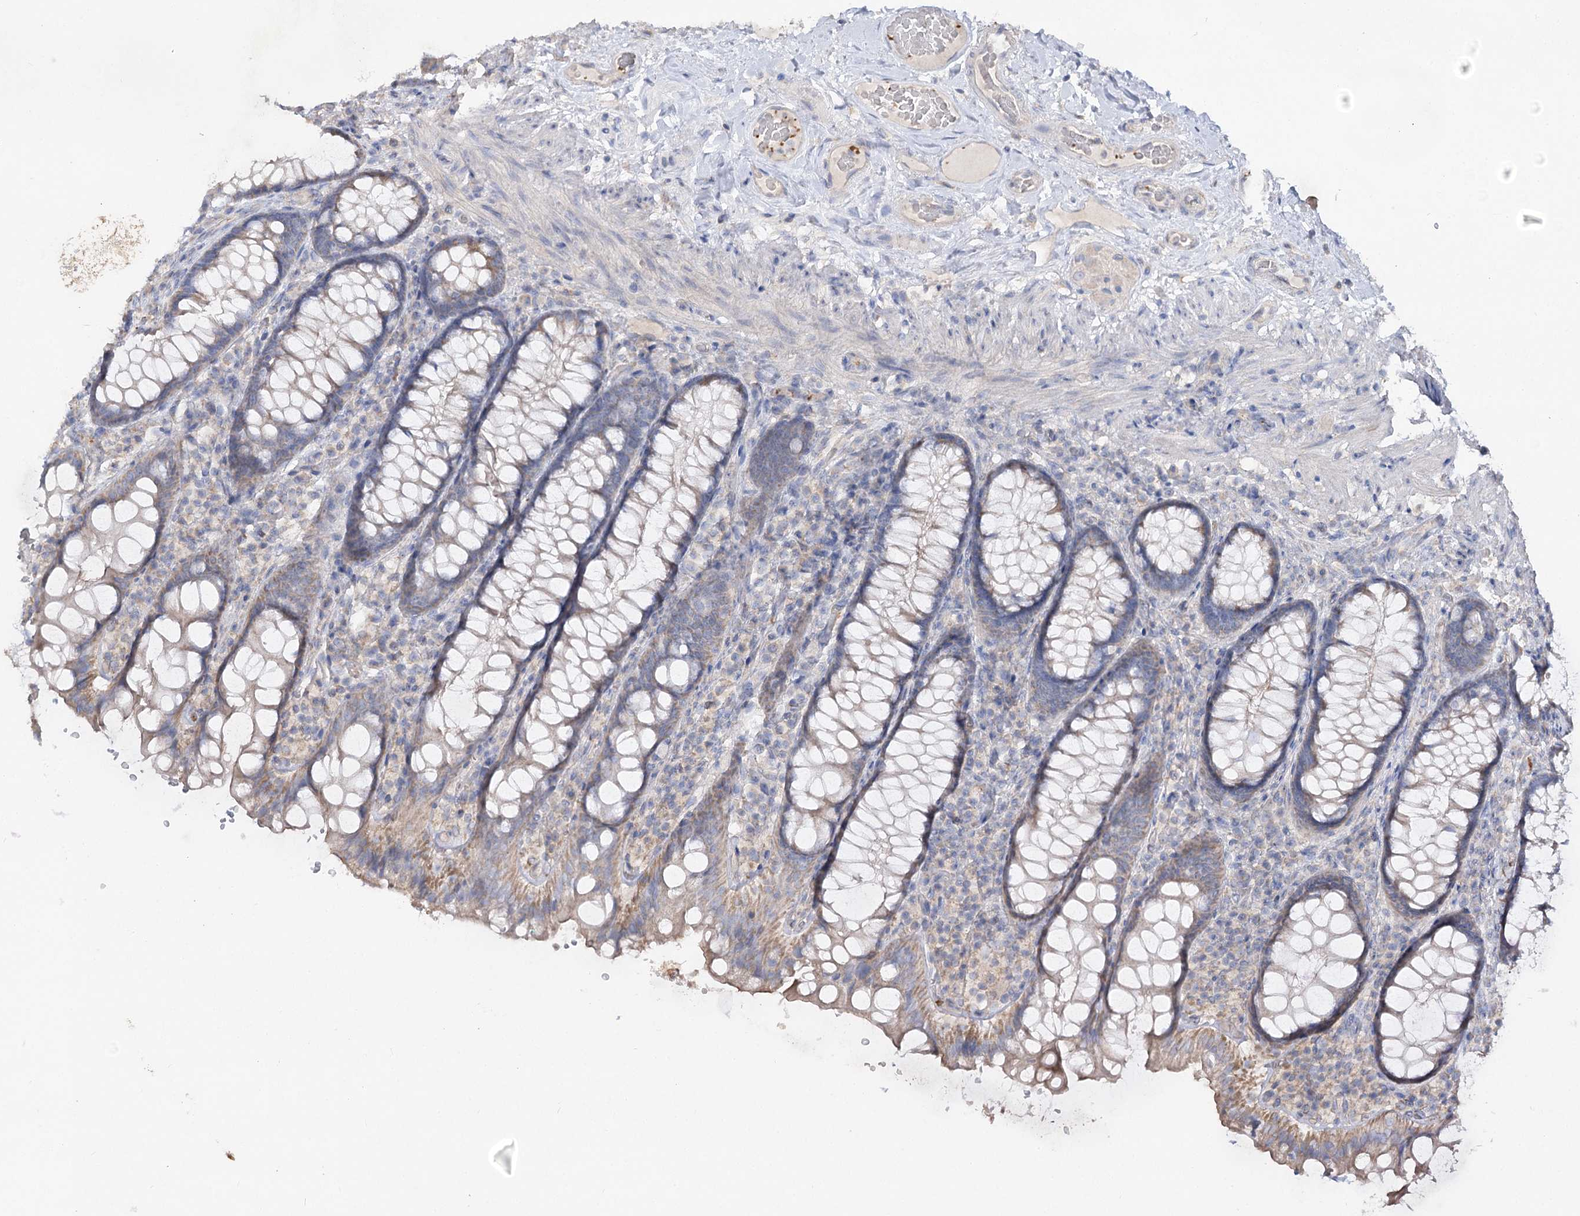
{"staining": {"intensity": "weak", "quantity": "<25%", "location": "cytoplasmic/membranous"}, "tissue": "rectum", "cell_type": "Glandular cells", "image_type": "normal", "snomed": [{"axis": "morphology", "description": "Normal tissue, NOS"}, {"axis": "topography", "description": "Rectum"}], "caption": "IHC micrograph of unremarkable rectum stained for a protein (brown), which reveals no staining in glandular cells.", "gene": "TMEM187", "patient": {"sex": "male", "age": 83}}